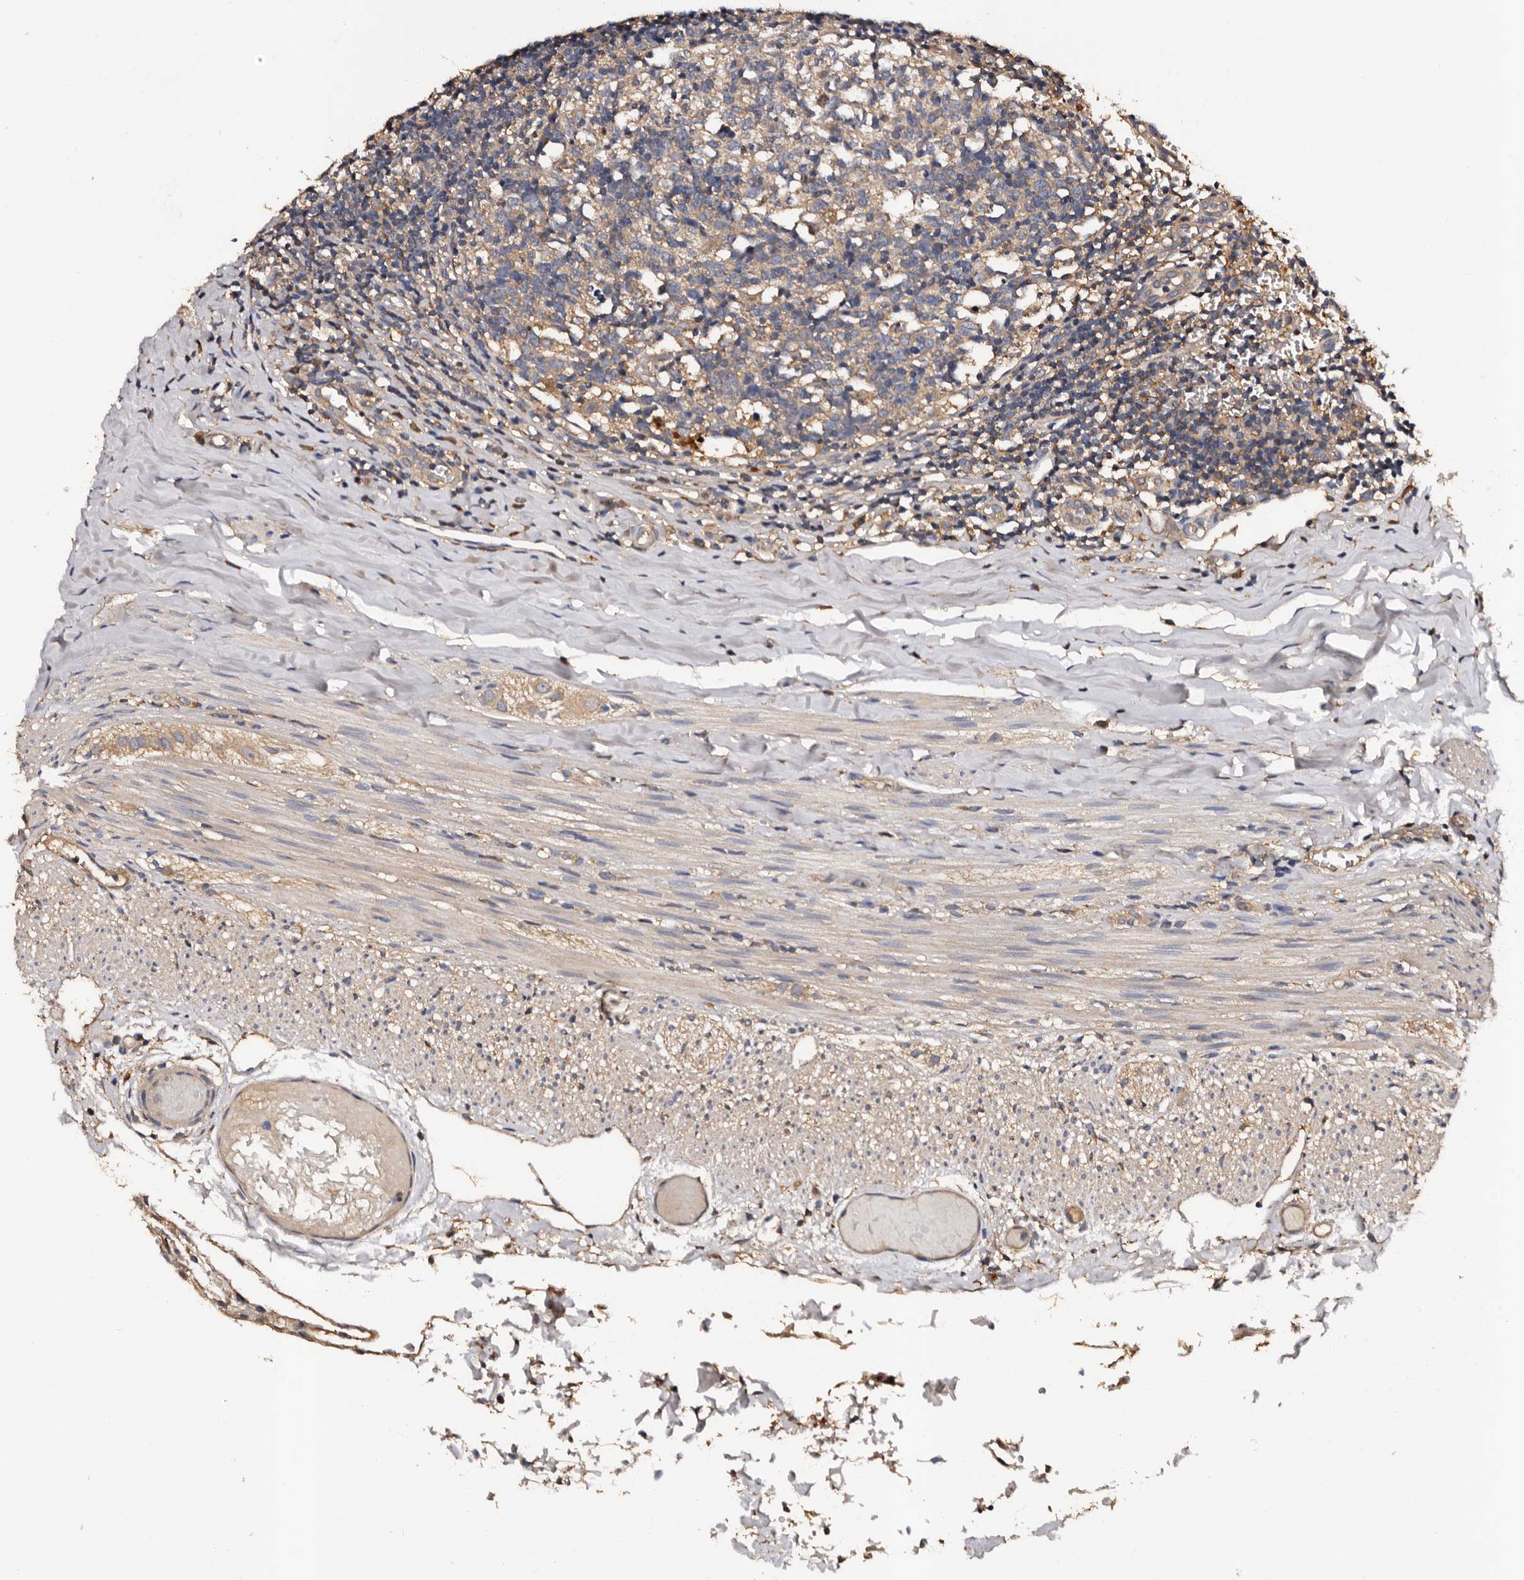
{"staining": {"intensity": "moderate", "quantity": ">75%", "location": "cytoplasmic/membranous"}, "tissue": "appendix", "cell_type": "Glandular cells", "image_type": "normal", "snomed": [{"axis": "morphology", "description": "Normal tissue, NOS"}, {"axis": "topography", "description": "Appendix"}], "caption": "DAB immunohistochemical staining of normal human appendix shows moderate cytoplasmic/membranous protein expression in about >75% of glandular cells. The staining was performed using DAB, with brown indicating positive protein expression. Nuclei are stained blue with hematoxylin.", "gene": "ADCK5", "patient": {"sex": "male", "age": 8}}